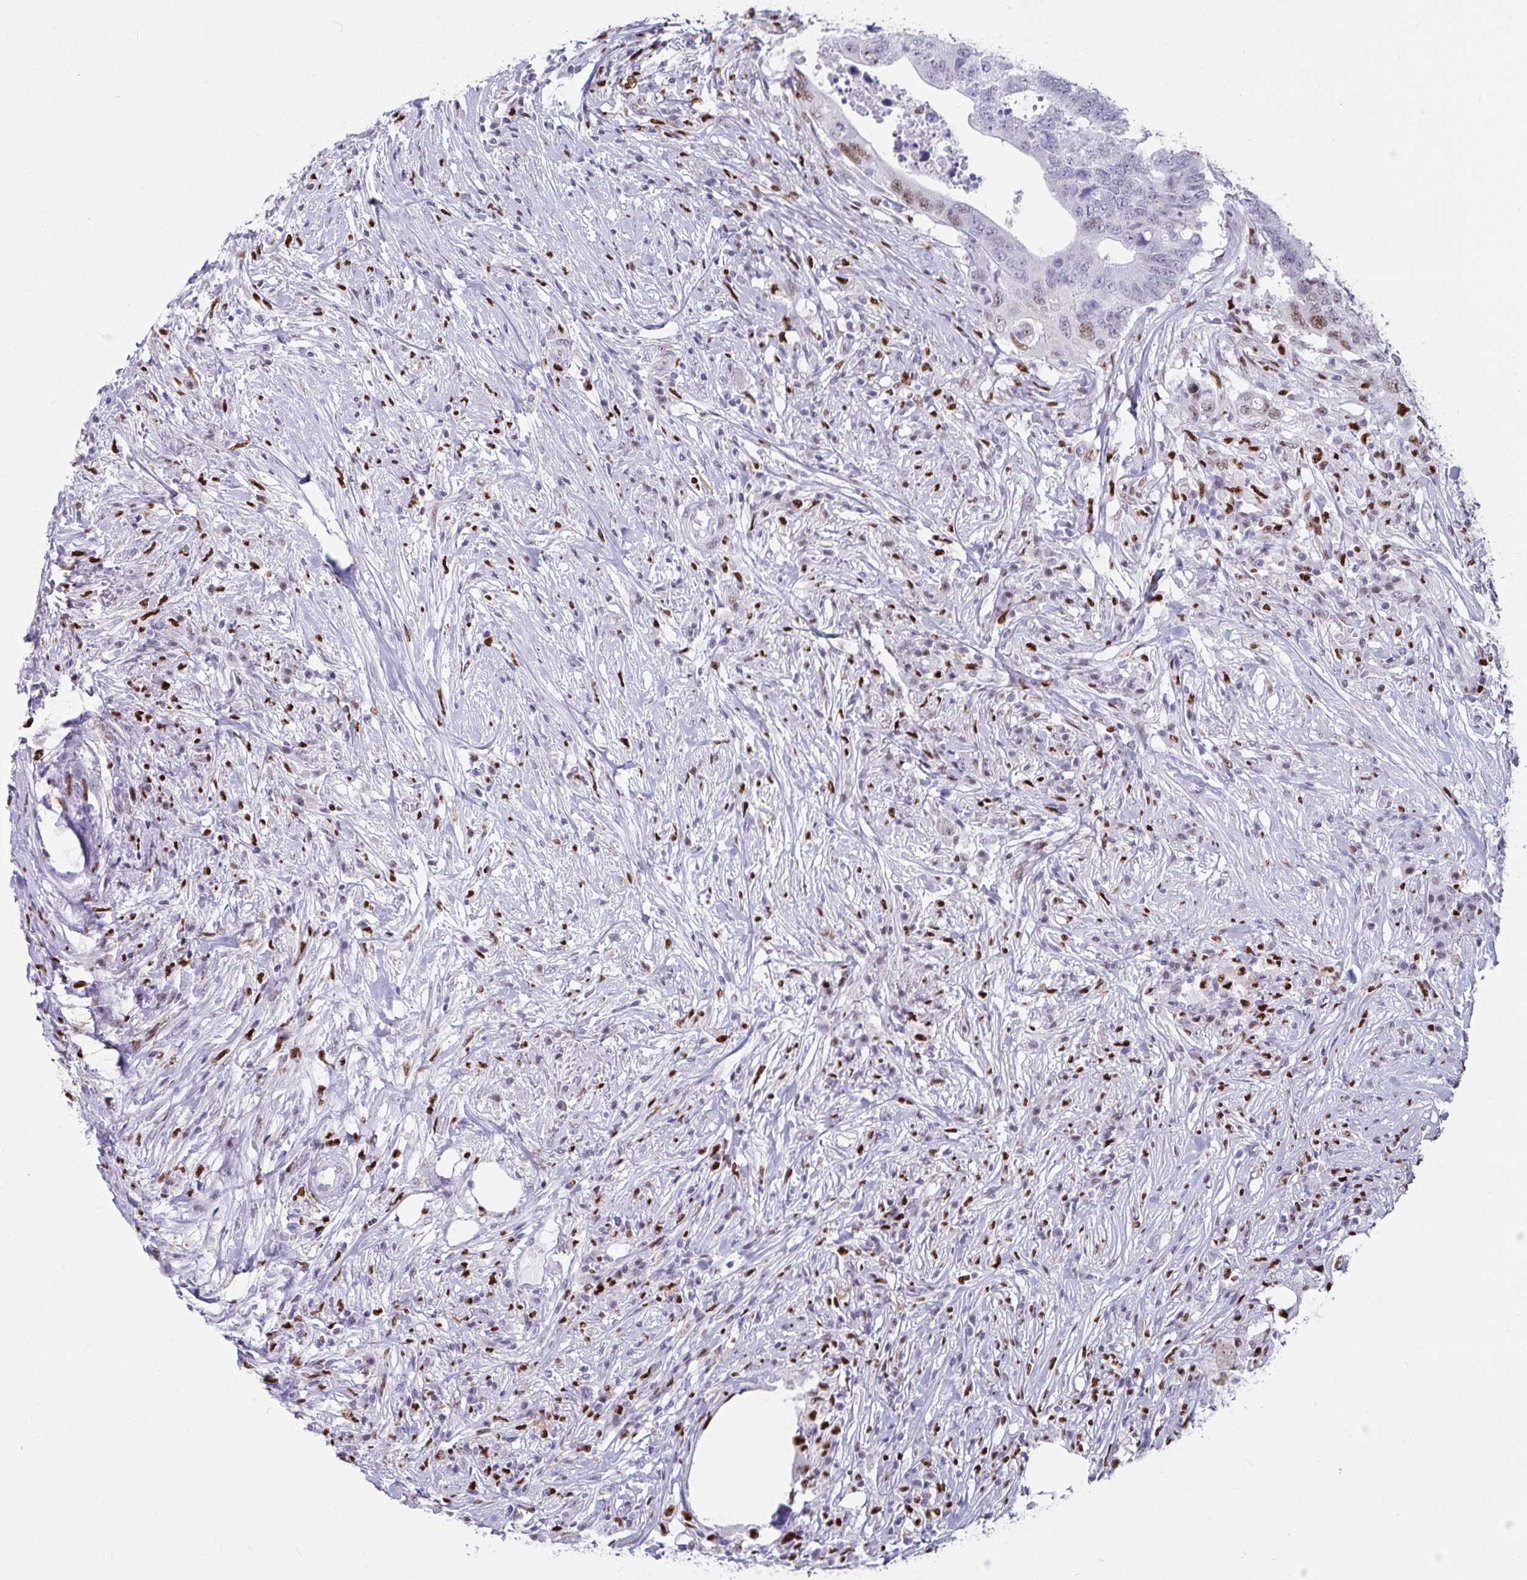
{"staining": {"intensity": "moderate", "quantity": "<25%", "location": "nuclear"}, "tissue": "colorectal cancer", "cell_type": "Tumor cells", "image_type": "cancer", "snomed": [{"axis": "morphology", "description": "Adenocarcinoma, NOS"}, {"axis": "topography", "description": "Colon"}], "caption": "Immunohistochemical staining of colorectal cancer exhibits moderate nuclear protein positivity in approximately <25% of tumor cells.", "gene": "ZNF586", "patient": {"sex": "male", "age": 71}}